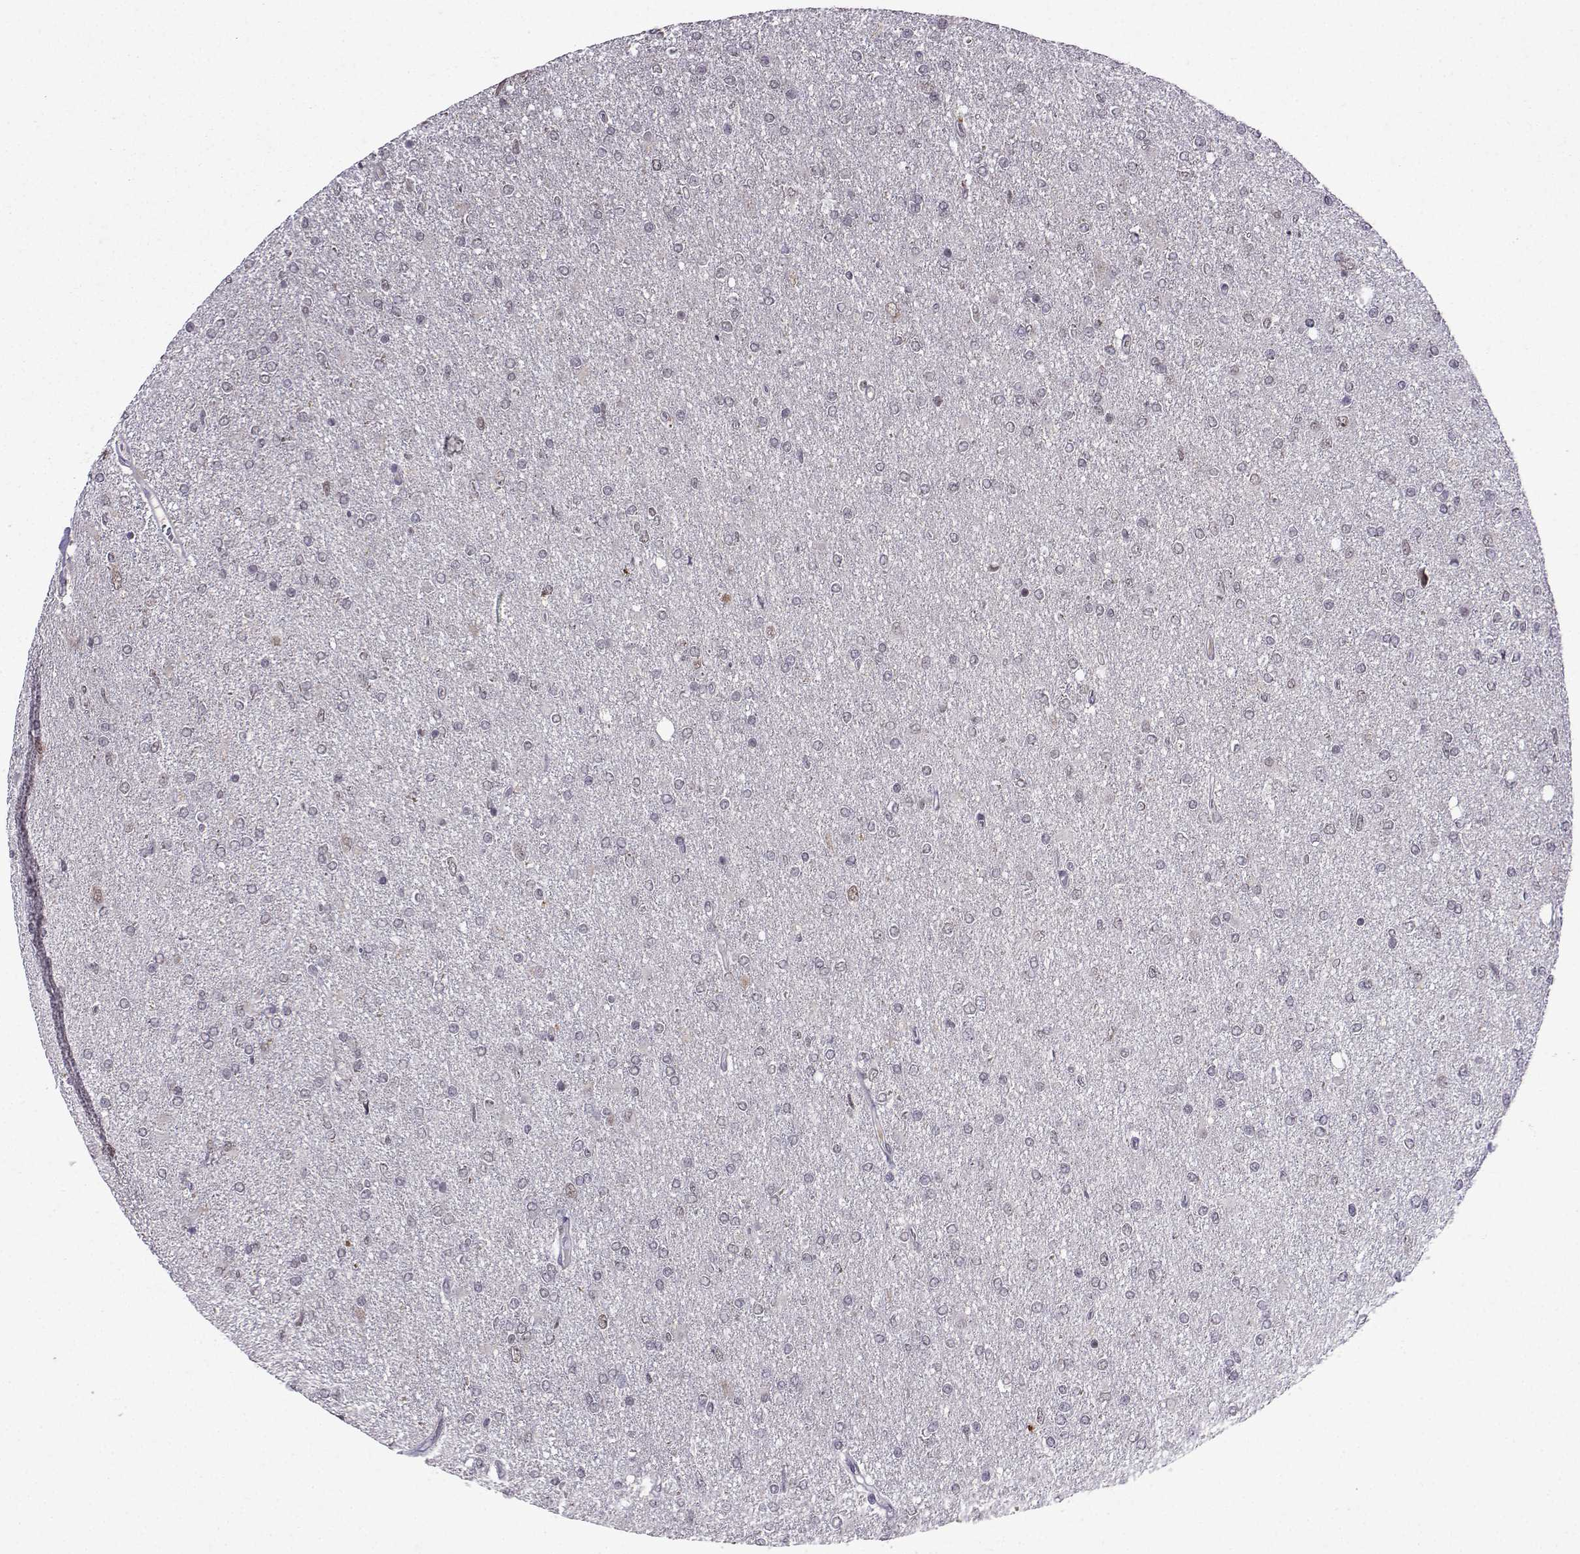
{"staining": {"intensity": "negative", "quantity": "none", "location": "none"}, "tissue": "glioma", "cell_type": "Tumor cells", "image_type": "cancer", "snomed": [{"axis": "morphology", "description": "Glioma, malignant, High grade"}, {"axis": "topography", "description": "Cerebral cortex"}], "caption": "High magnification brightfield microscopy of malignant glioma (high-grade) stained with DAB (3,3'-diaminobenzidine) (brown) and counterstained with hematoxylin (blue): tumor cells show no significant staining.", "gene": "CCL28", "patient": {"sex": "male", "age": 70}}